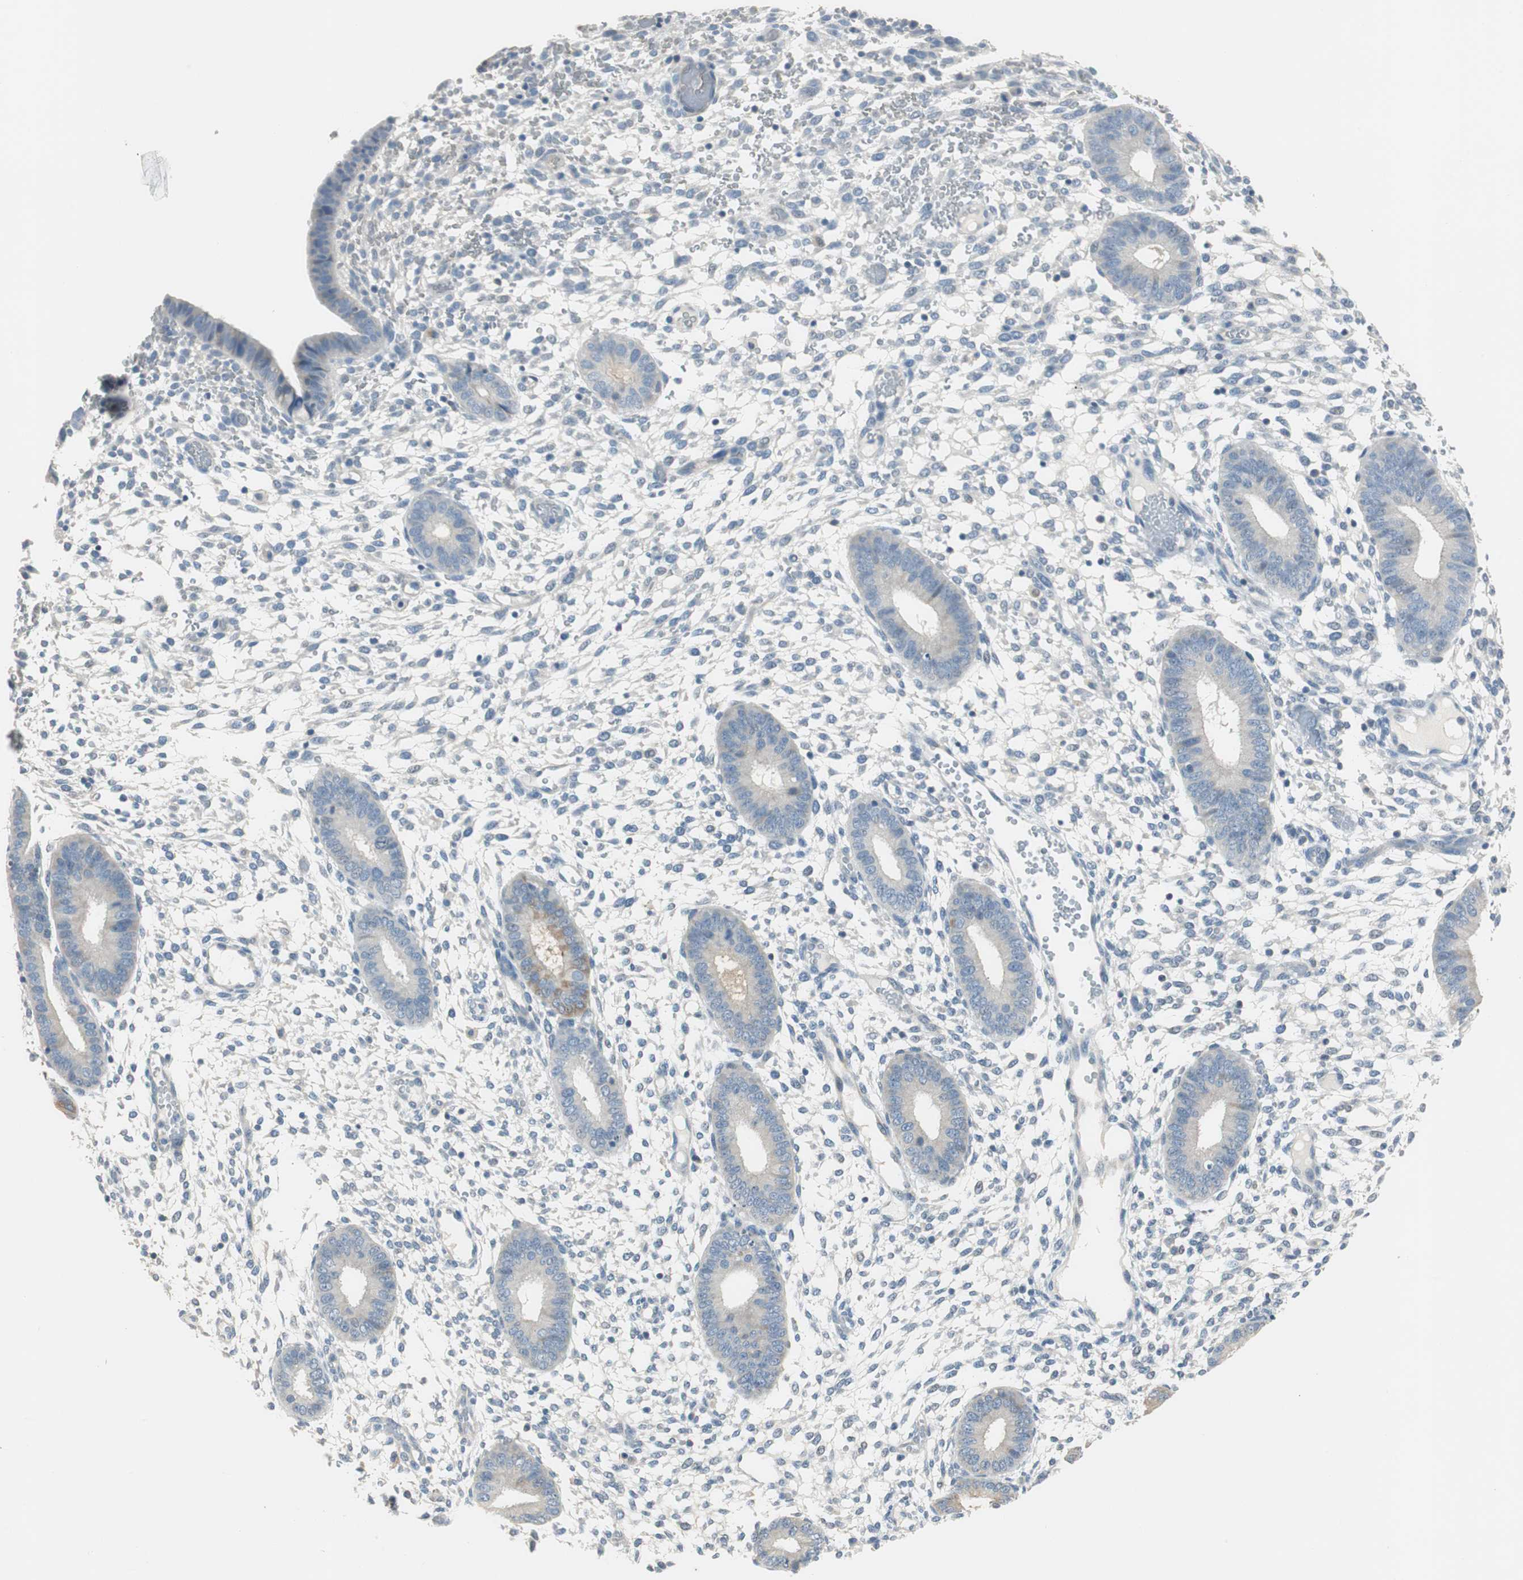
{"staining": {"intensity": "negative", "quantity": "none", "location": "none"}, "tissue": "endometrium", "cell_type": "Cells in endometrial stroma", "image_type": "normal", "snomed": [{"axis": "morphology", "description": "Normal tissue, NOS"}, {"axis": "topography", "description": "Endometrium"}], "caption": "A photomicrograph of endometrium stained for a protein exhibits no brown staining in cells in endometrial stroma.", "gene": "MSTO1", "patient": {"sex": "female", "age": 42}}